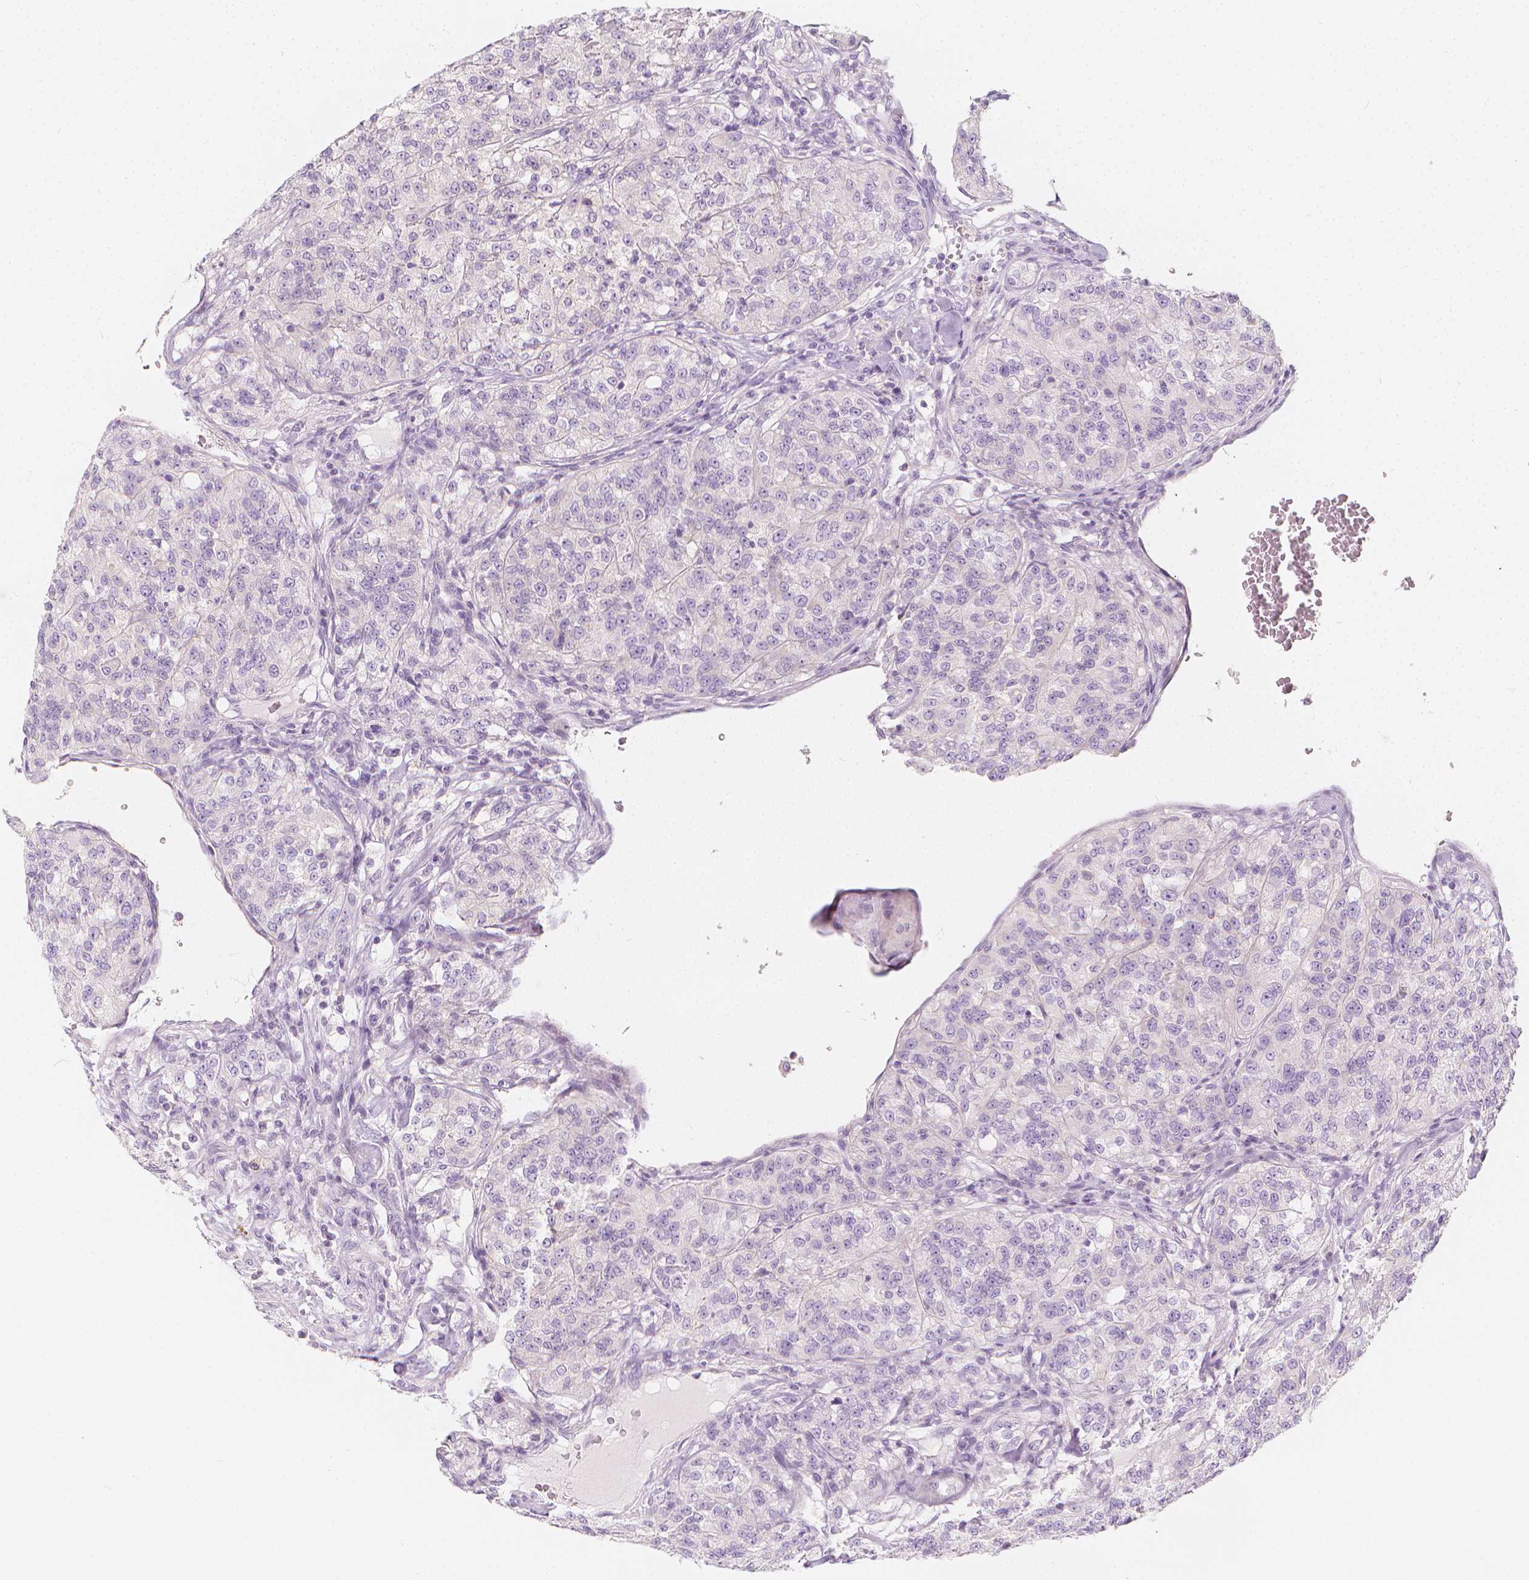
{"staining": {"intensity": "negative", "quantity": "none", "location": "none"}, "tissue": "renal cancer", "cell_type": "Tumor cells", "image_type": "cancer", "snomed": [{"axis": "morphology", "description": "Adenocarcinoma, NOS"}, {"axis": "topography", "description": "Kidney"}], "caption": "Immunohistochemistry micrograph of neoplastic tissue: human renal cancer stained with DAB demonstrates no significant protein positivity in tumor cells.", "gene": "RBFOX1", "patient": {"sex": "female", "age": 63}}